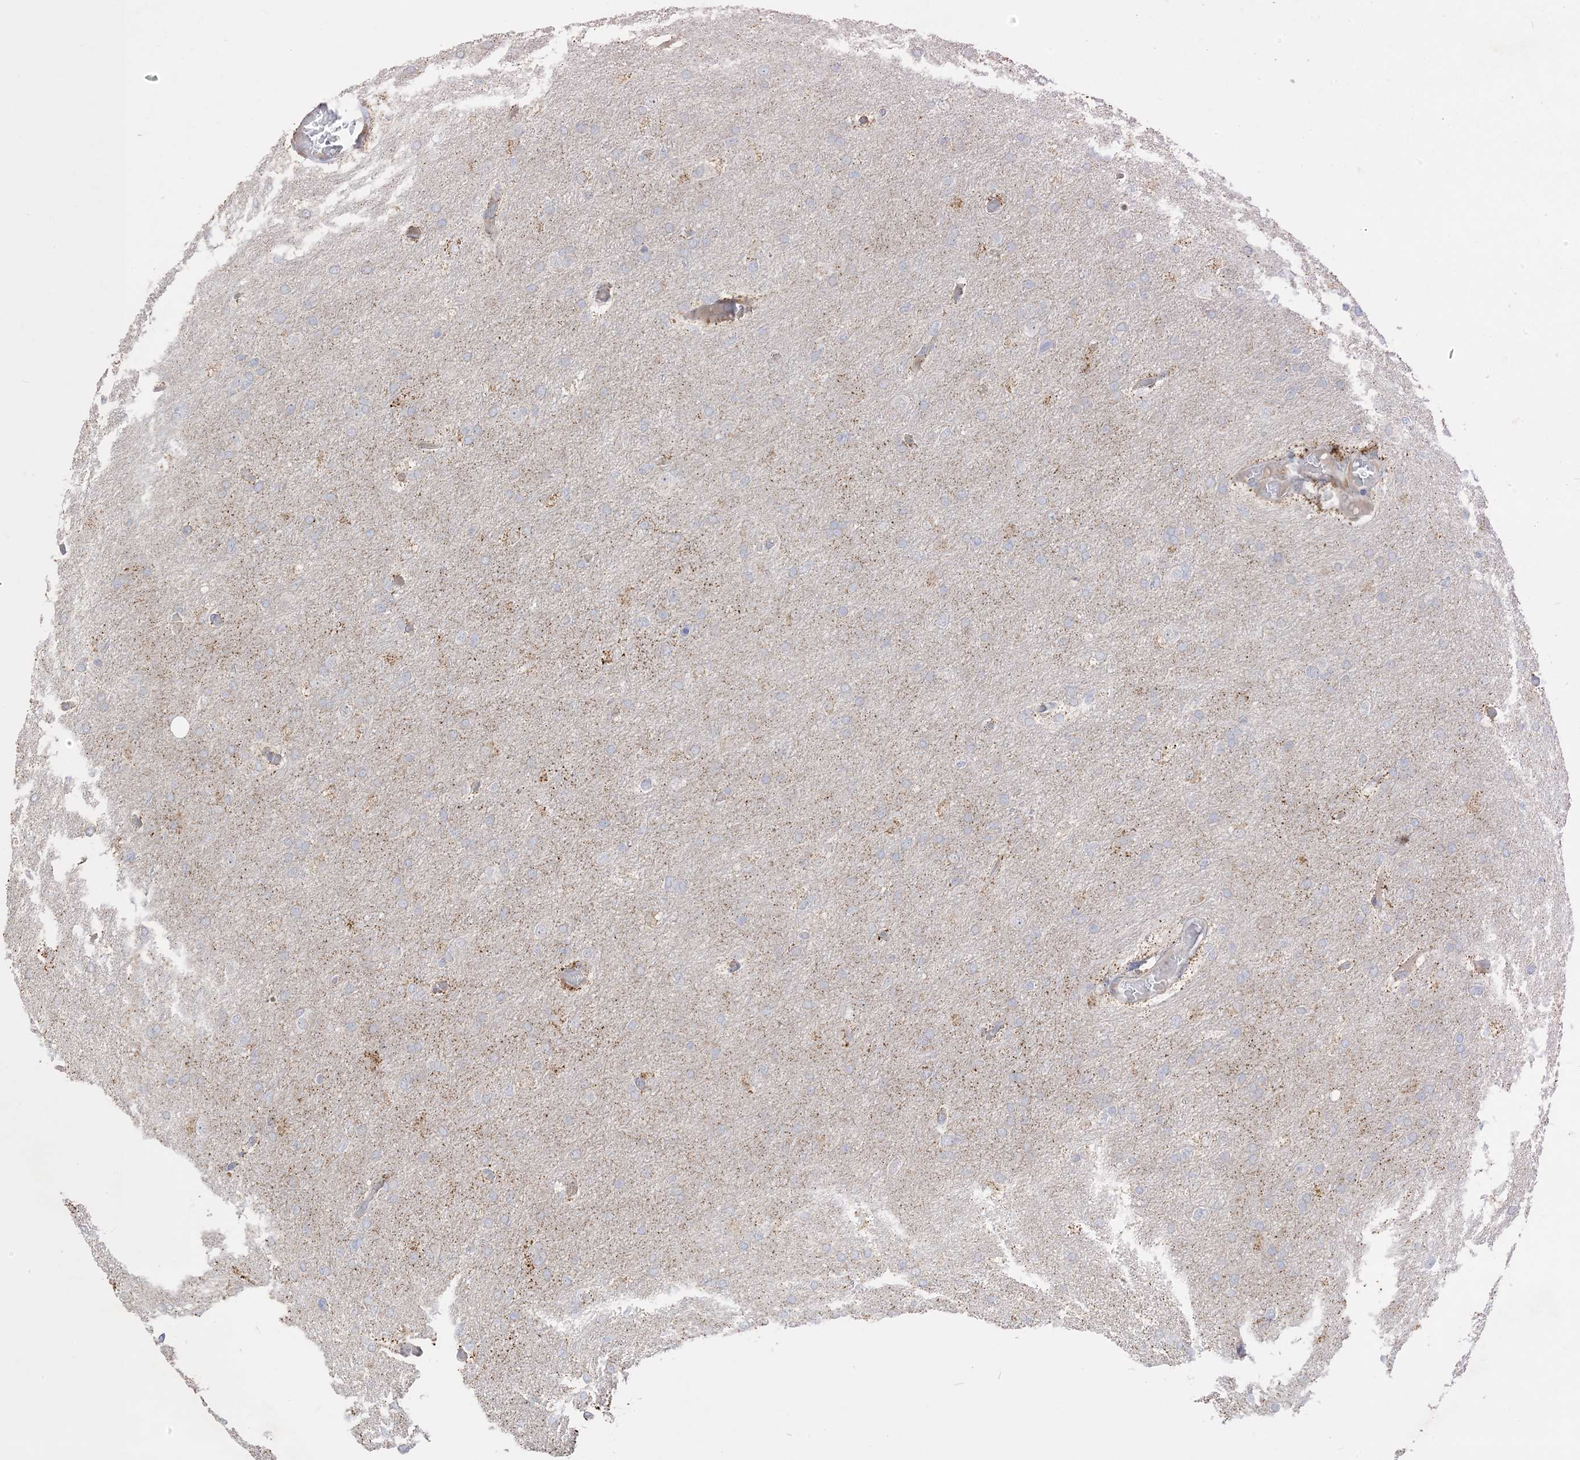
{"staining": {"intensity": "negative", "quantity": "none", "location": "none"}, "tissue": "glioma", "cell_type": "Tumor cells", "image_type": "cancer", "snomed": [{"axis": "morphology", "description": "Glioma, malignant, High grade"}, {"axis": "topography", "description": "Cerebral cortex"}], "caption": "Immunohistochemistry (IHC) photomicrograph of neoplastic tissue: high-grade glioma (malignant) stained with DAB shows no significant protein staining in tumor cells. The staining is performed using DAB (3,3'-diaminobenzidine) brown chromogen with nuclei counter-stained in using hematoxylin.", "gene": "BHLHE40", "patient": {"sex": "female", "age": 36}}